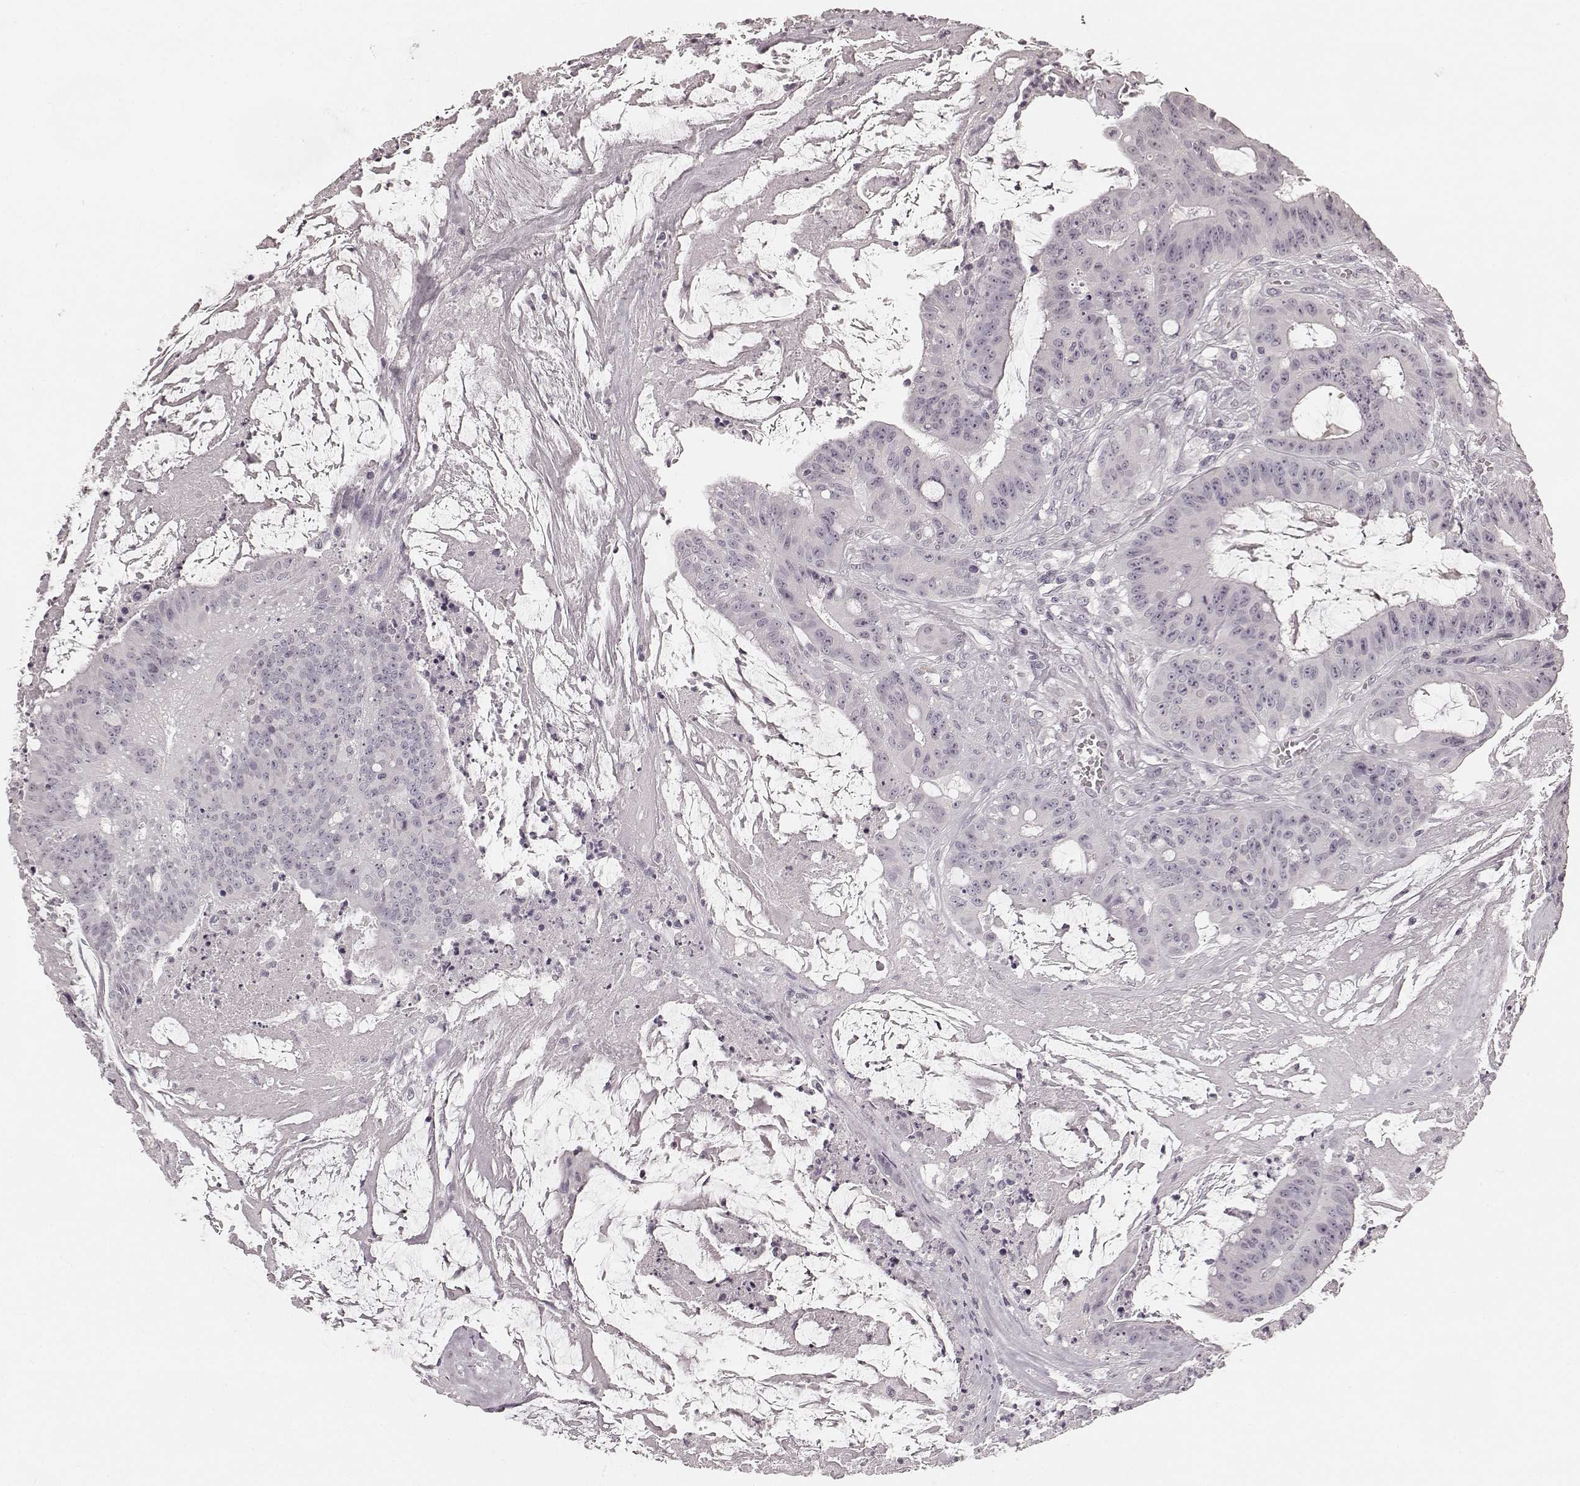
{"staining": {"intensity": "negative", "quantity": "none", "location": "none"}, "tissue": "colorectal cancer", "cell_type": "Tumor cells", "image_type": "cancer", "snomed": [{"axis": "morphology", "description": "Adenocarcinoma, NOS"}, {"axis": "topography", "description": "Colon"}], "caption": "This is an immunohistochemistry micrograph of colorectal cancer (adenocarcinoma). There is no staining in tumor cells.", "gene": "RIT2", "patient": {"sex": "male", "age": 33}}